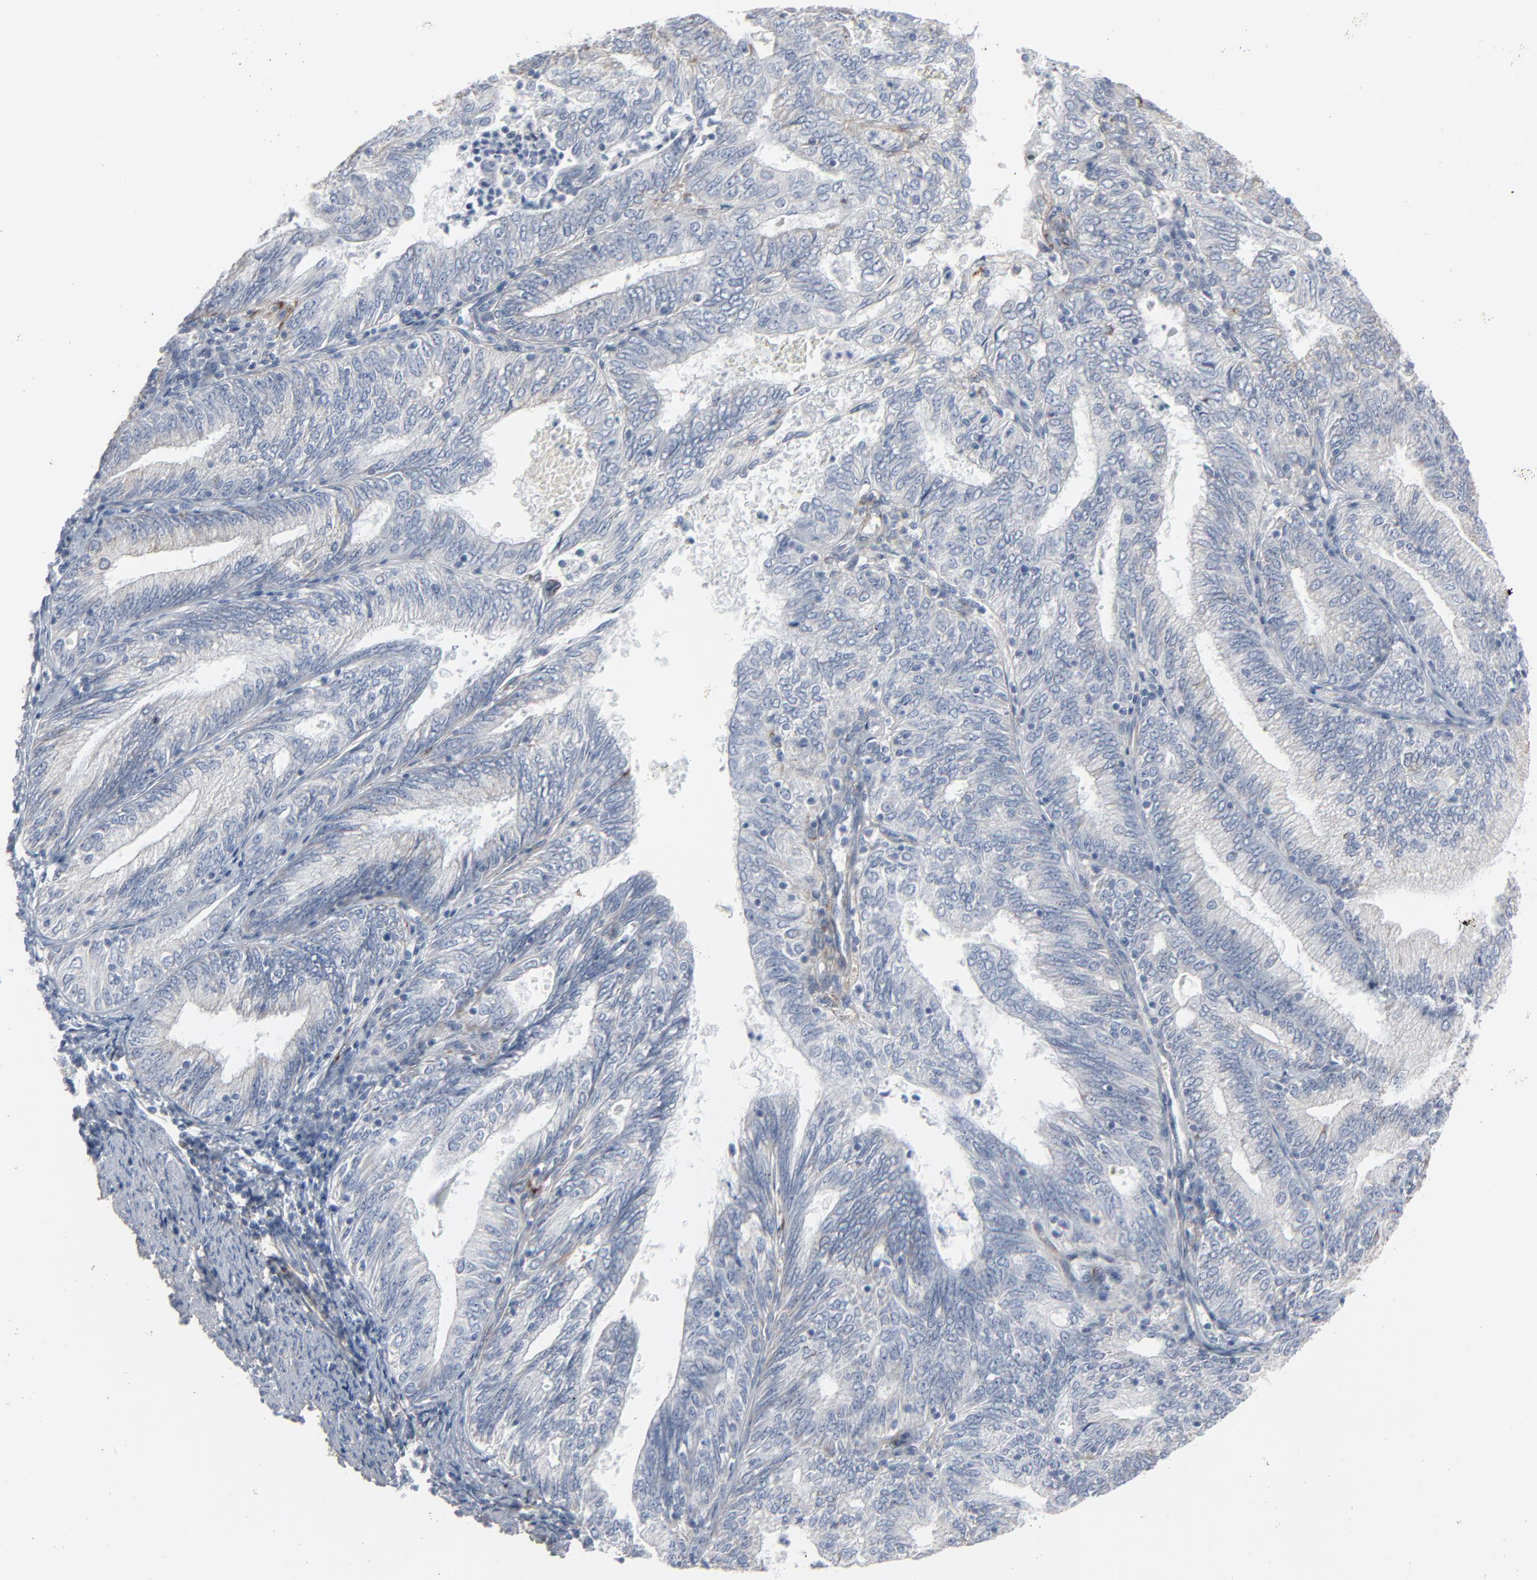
{"staining": {"intensity": "negative", "quantity": "none", "location": "none"}, "tissue": "endometrial cancer", "cell_type": "Tumor cells", "image_type": "cancer", "snomed": [{"axis": "morphology", "description": "Adenocarcinoma, NOS"}, {"axis": "topography", "description": "Endometrium"}], "caption": "A histopathology image of human endometrial adenocarcinoma is negative for staining in tumor cells.", "gene": "BGN", "patient": {"sex": "female", "age": 69}}